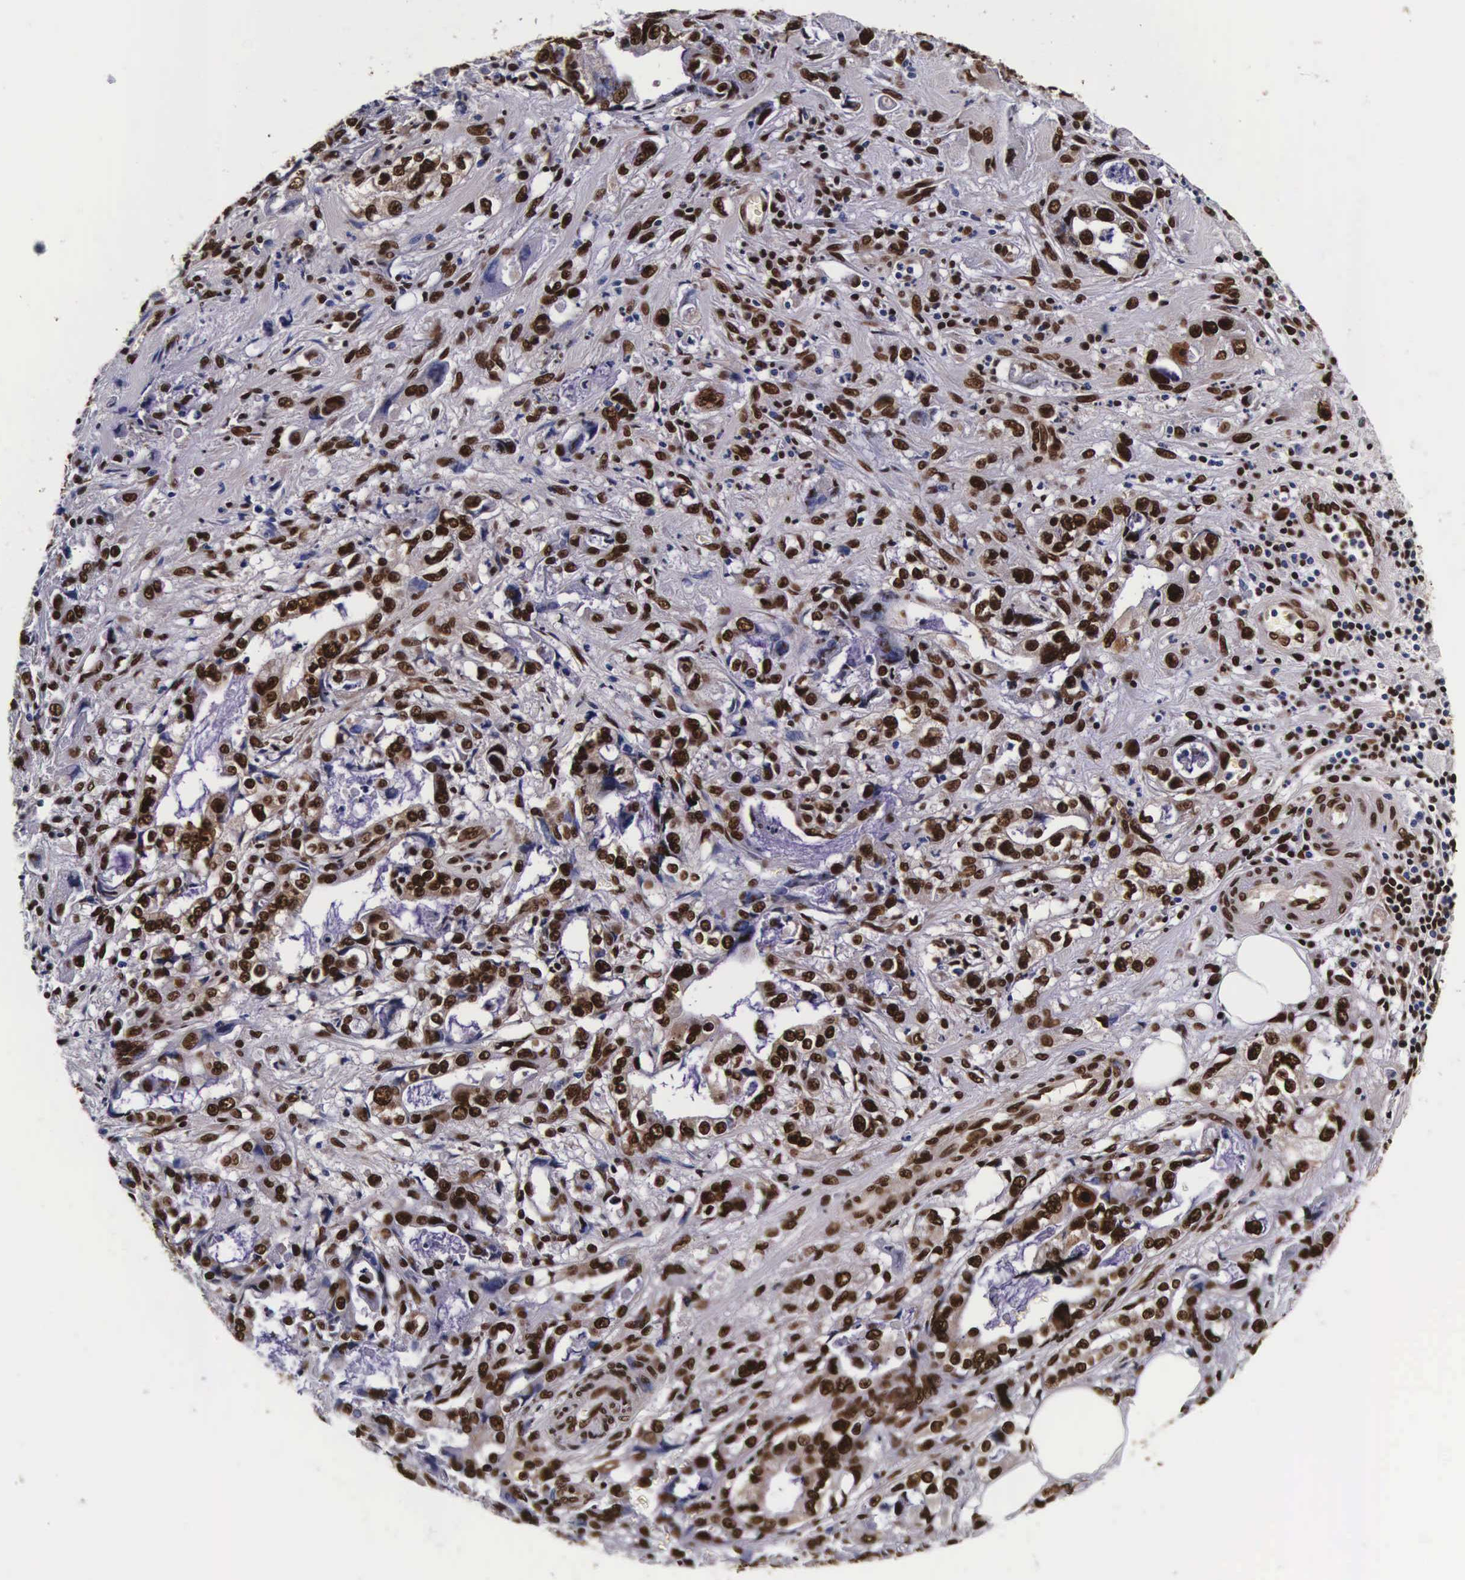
{"staining": {"intensity": "strong", "quantity": ">75%", "location": "cytoplasmic/membranous,nuclear"}, "tissue": "stomach cancer", "cell_type": "Tumor cells", "image_type": "cancer", "snomed": [{"axis": "morphology", "description": "Adenocarcinoma, NOS"}, {"axis": "topography", "description": "Pancreas"}, {"axis": "topography", "description": "Stomach, upper"}], "caption": "Immunohistochemical staining of human stomach cancer (adenocarcinoma) reveals high levels of strong cytoplasmic/membranous and nuclear protein expression in about >75% of tumor cells.", "gene": "PABPN1", "patient": {"sex": "male", "age": 77}}